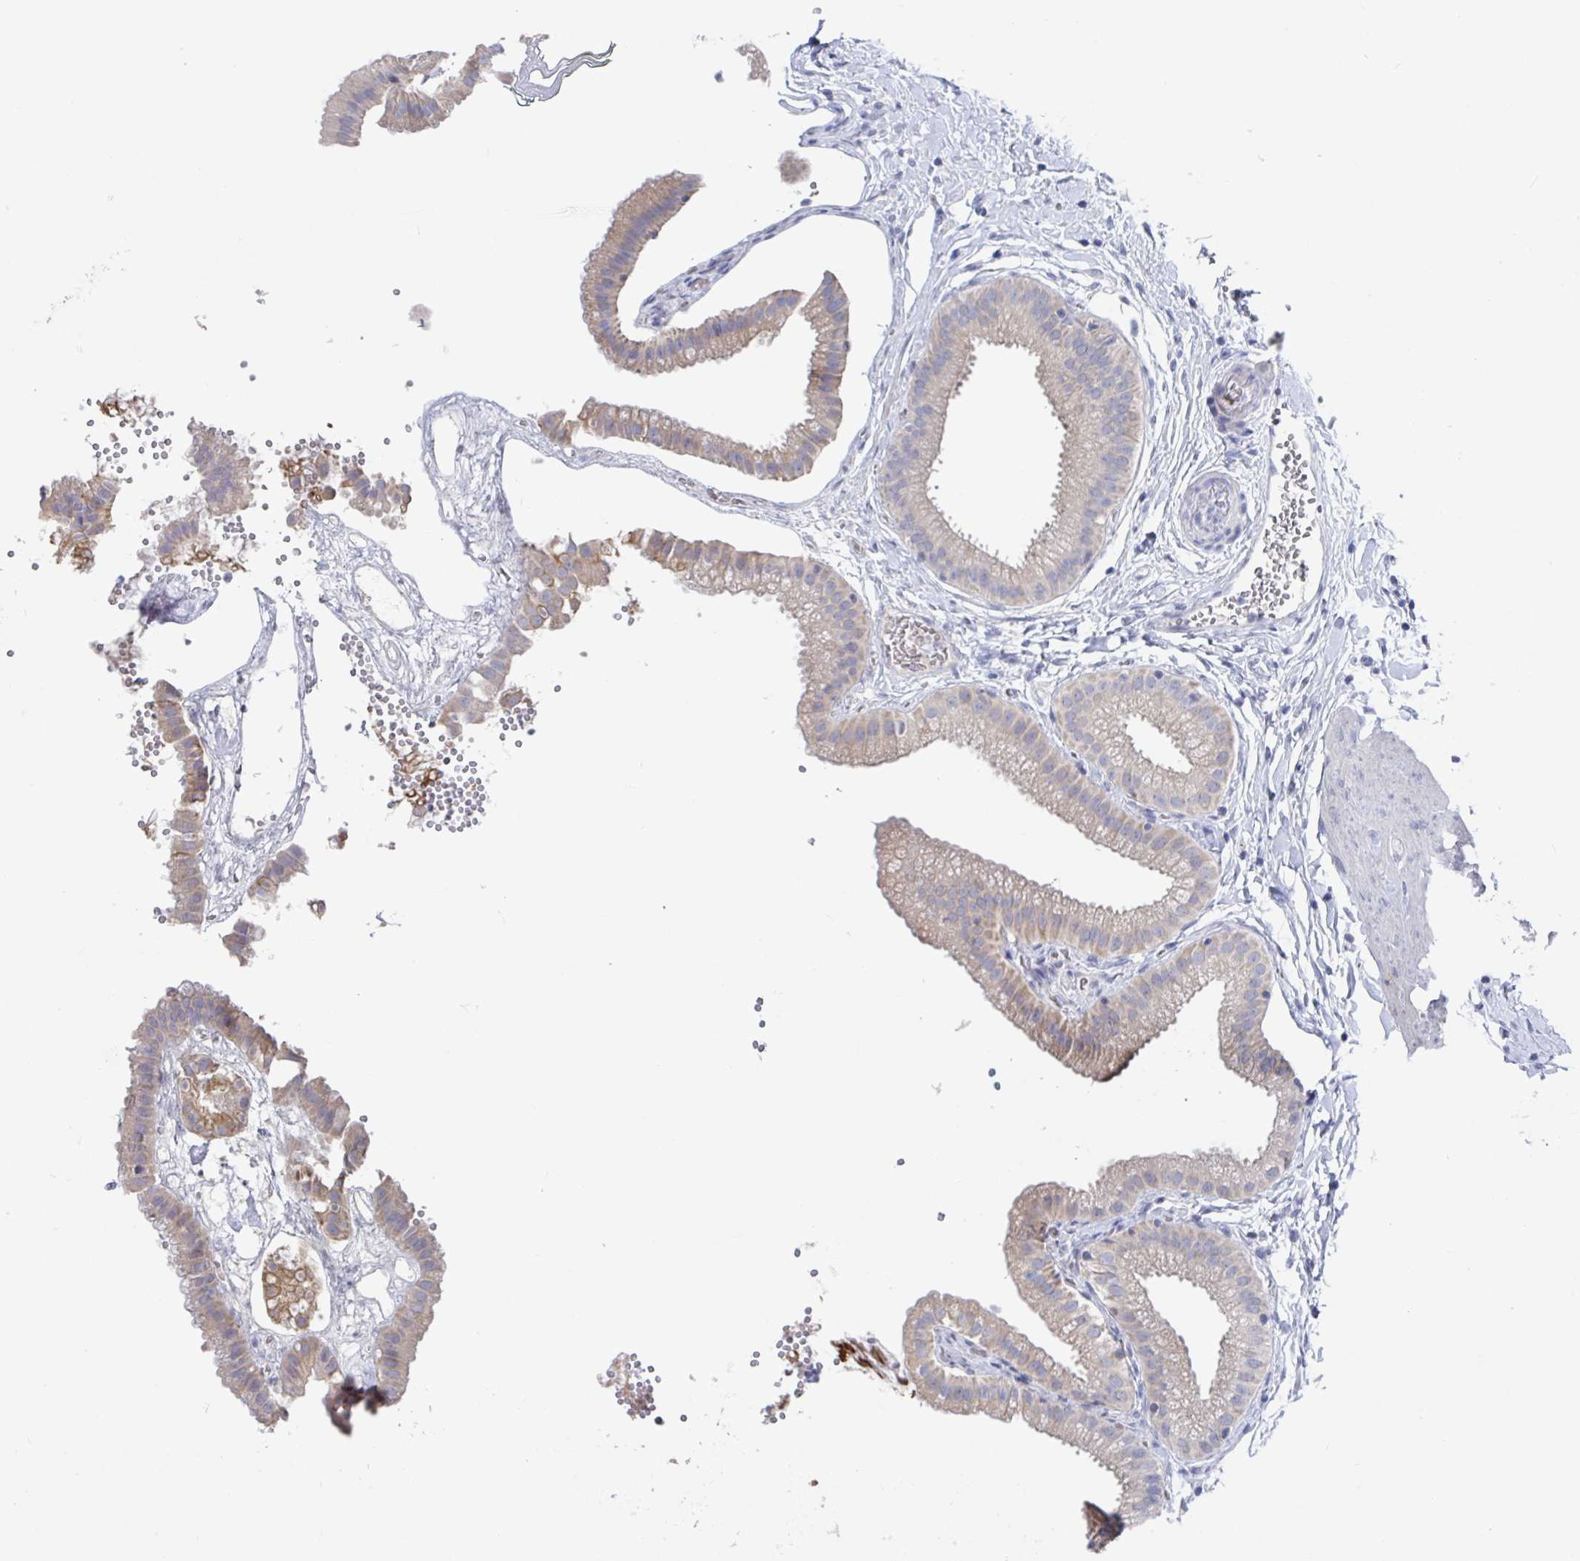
{"staining": {"intensity": "weak", "quantity": "25%-75%", "location": "cytoplasmic/membranous"}, "tissue": "gallbladder", "cell_type": "Glandular cells", "image_type": "normal", "snomed": [{"axis": "morphology", "description": "Normal tissue, NOS"}, {"axis": "topography", "description": "Gallbladder"}], "caption": "Immunohistochemical staining of unremarkable gallbladder reveals 25%-75% levels of weak cytoplasmic/membranous protein staining in approximately 25%-75% of glandular cells.", "gene": "GPR148", "patient": {"sex": "female", "age": 63}}